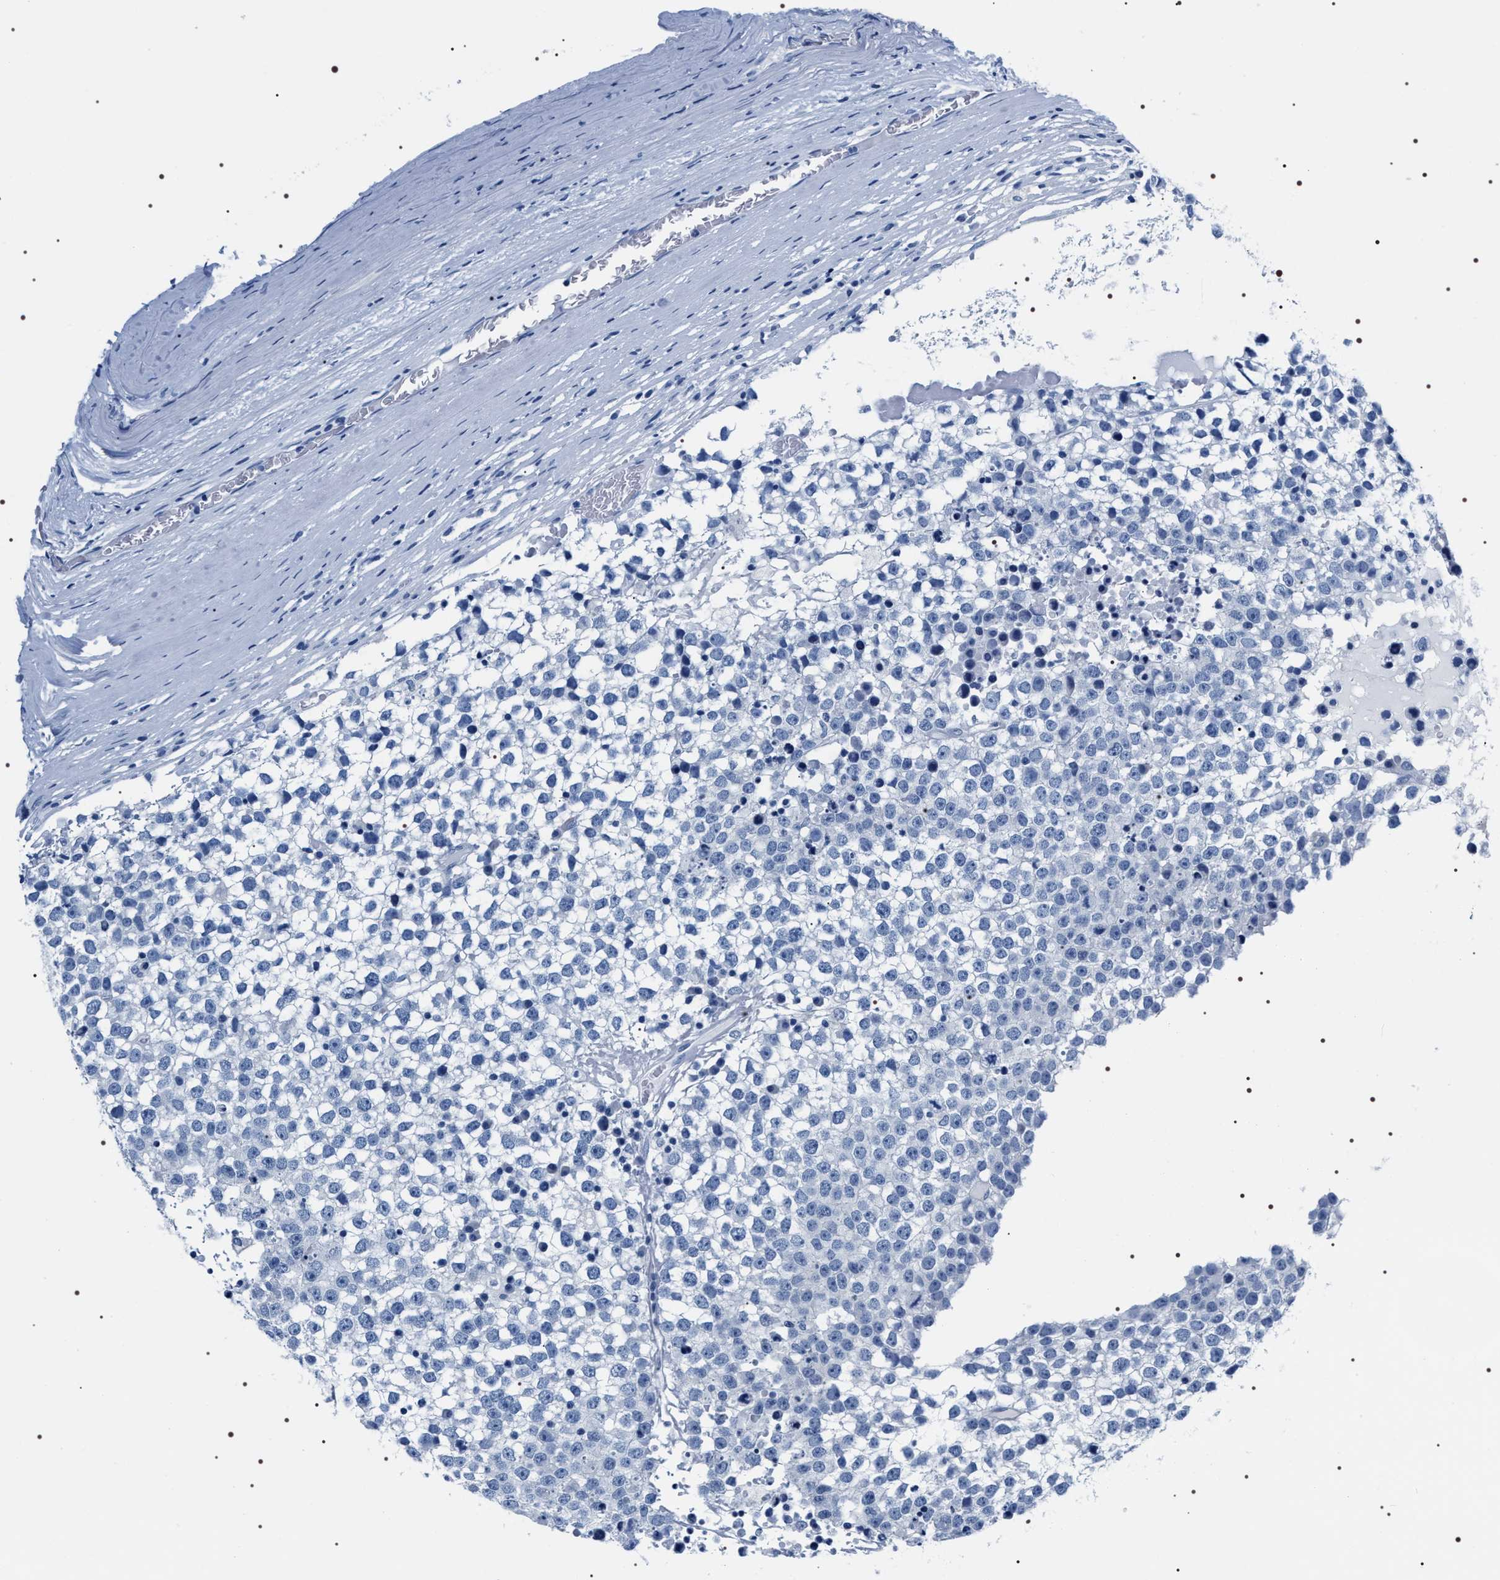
{"staining": {"intensity": "negative", "quantity": "none", "location": "none"}, "tissue": "testis cancer", "cell_type": "Tumor cells", "image_type": "cancer", "snomed": [{"axis": "morphology", "description": "Seminoma, NOS"}, {"axis": "topography", "description": "Testis"}], "caption": "Immunohistochemistry (IHC) photomicrograph of human testis cancer (seminoma) stained for a protein (brown), which shows no staining in tumor cells.", "gene": "ADH4", "patient": {"sex": "male", "age": 65}}